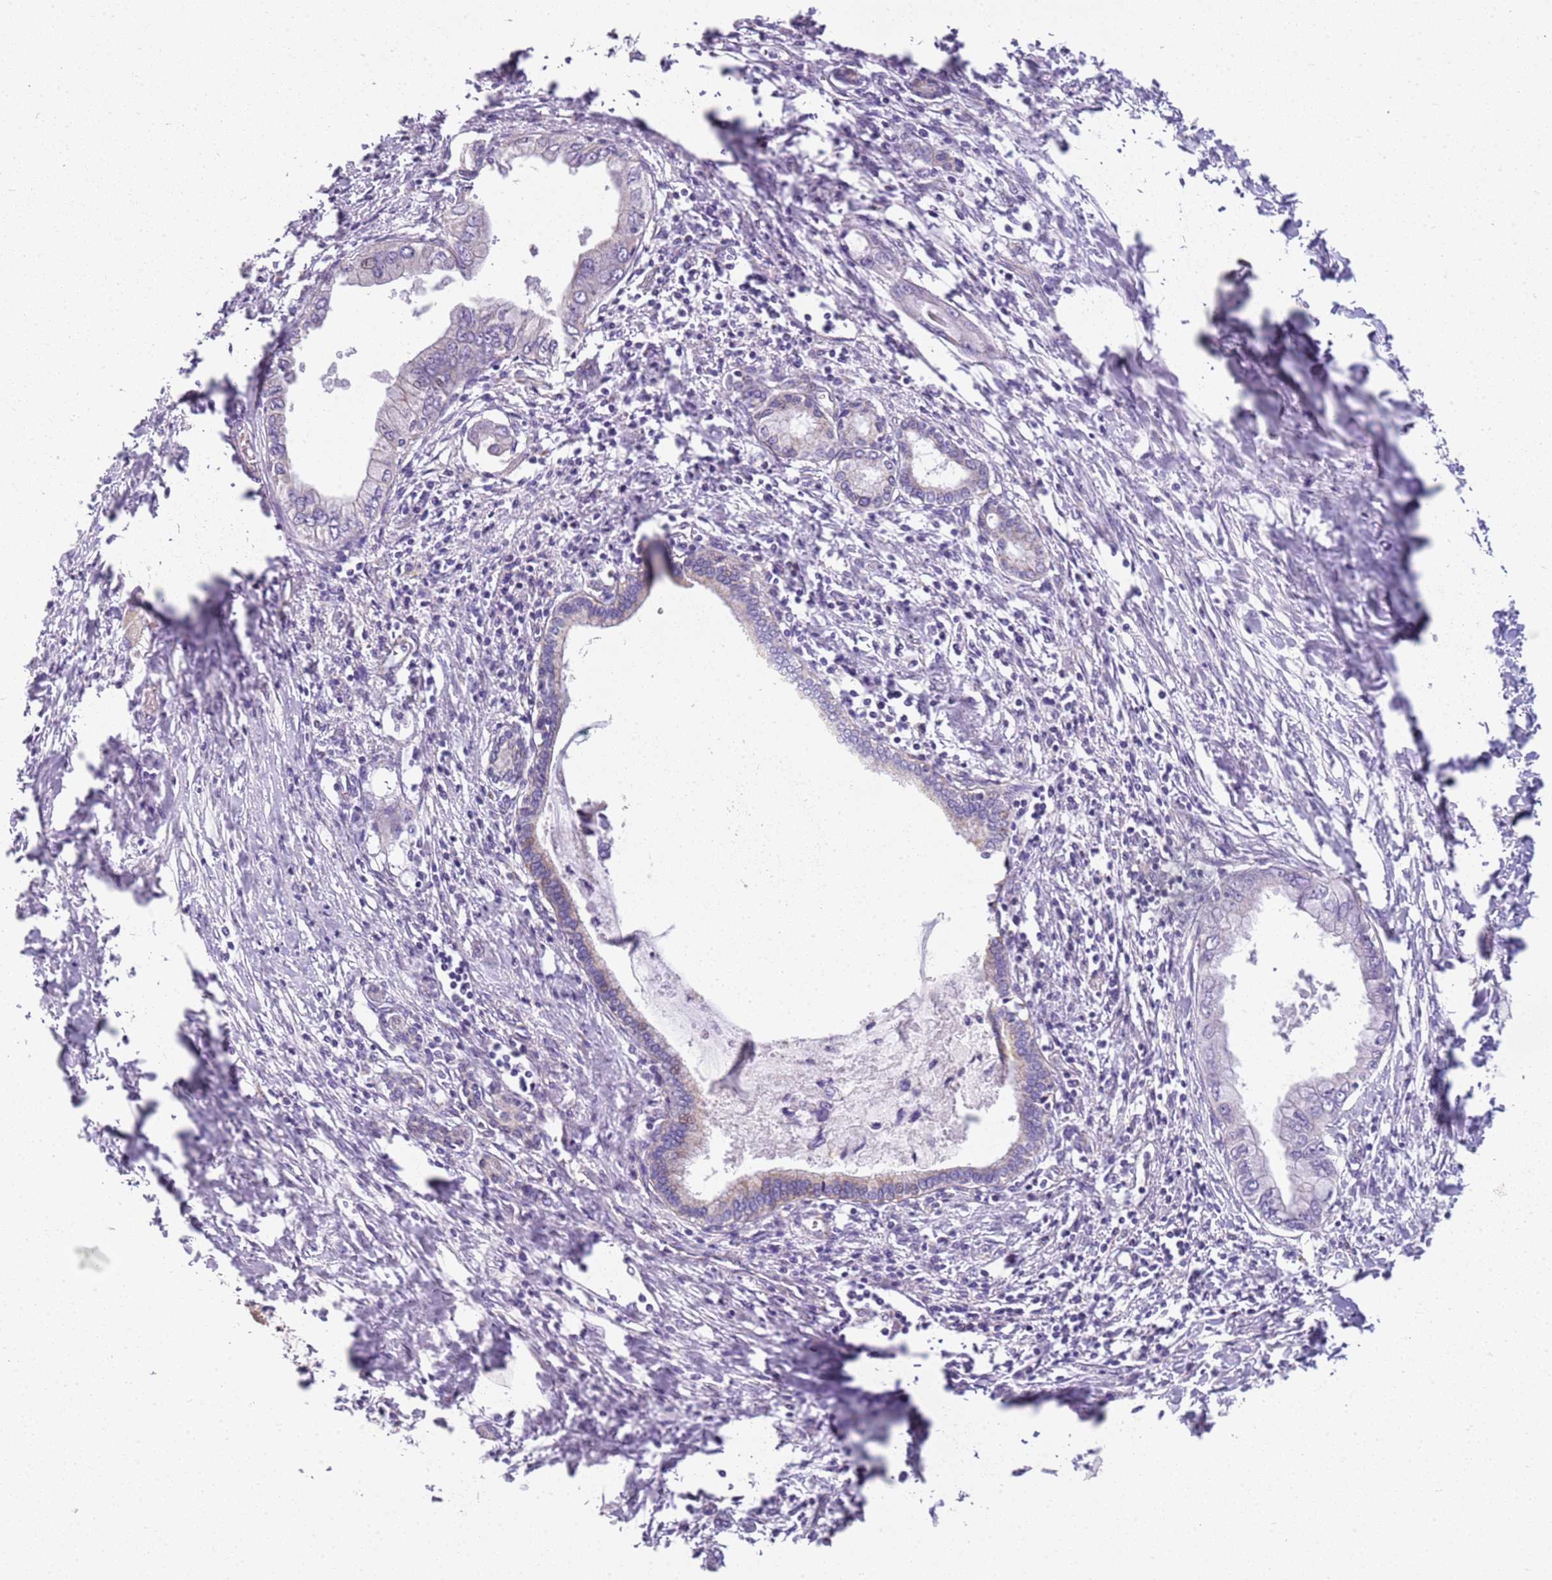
{"staining": {"intensity": "weak", "quantity": "<25%", "location": "cytoplasmic/membranous"}, "tissue": "pancreatic cancer", "cell_type": "Tumor cells", "image_type": "cancer", "snomed": [{"axis": "morphology", "description": "Adenocarcinoma, NOS"}, {"axis": "topography", "description": "Pancreas"}], "caption": "This is an IHC photomicrograph of human pancreatic cancer (adenocarcinoma). There is no positivity in tumor cells.", "gene": "TMEM200C", "patient": {"sex": "male", "age": 48}}